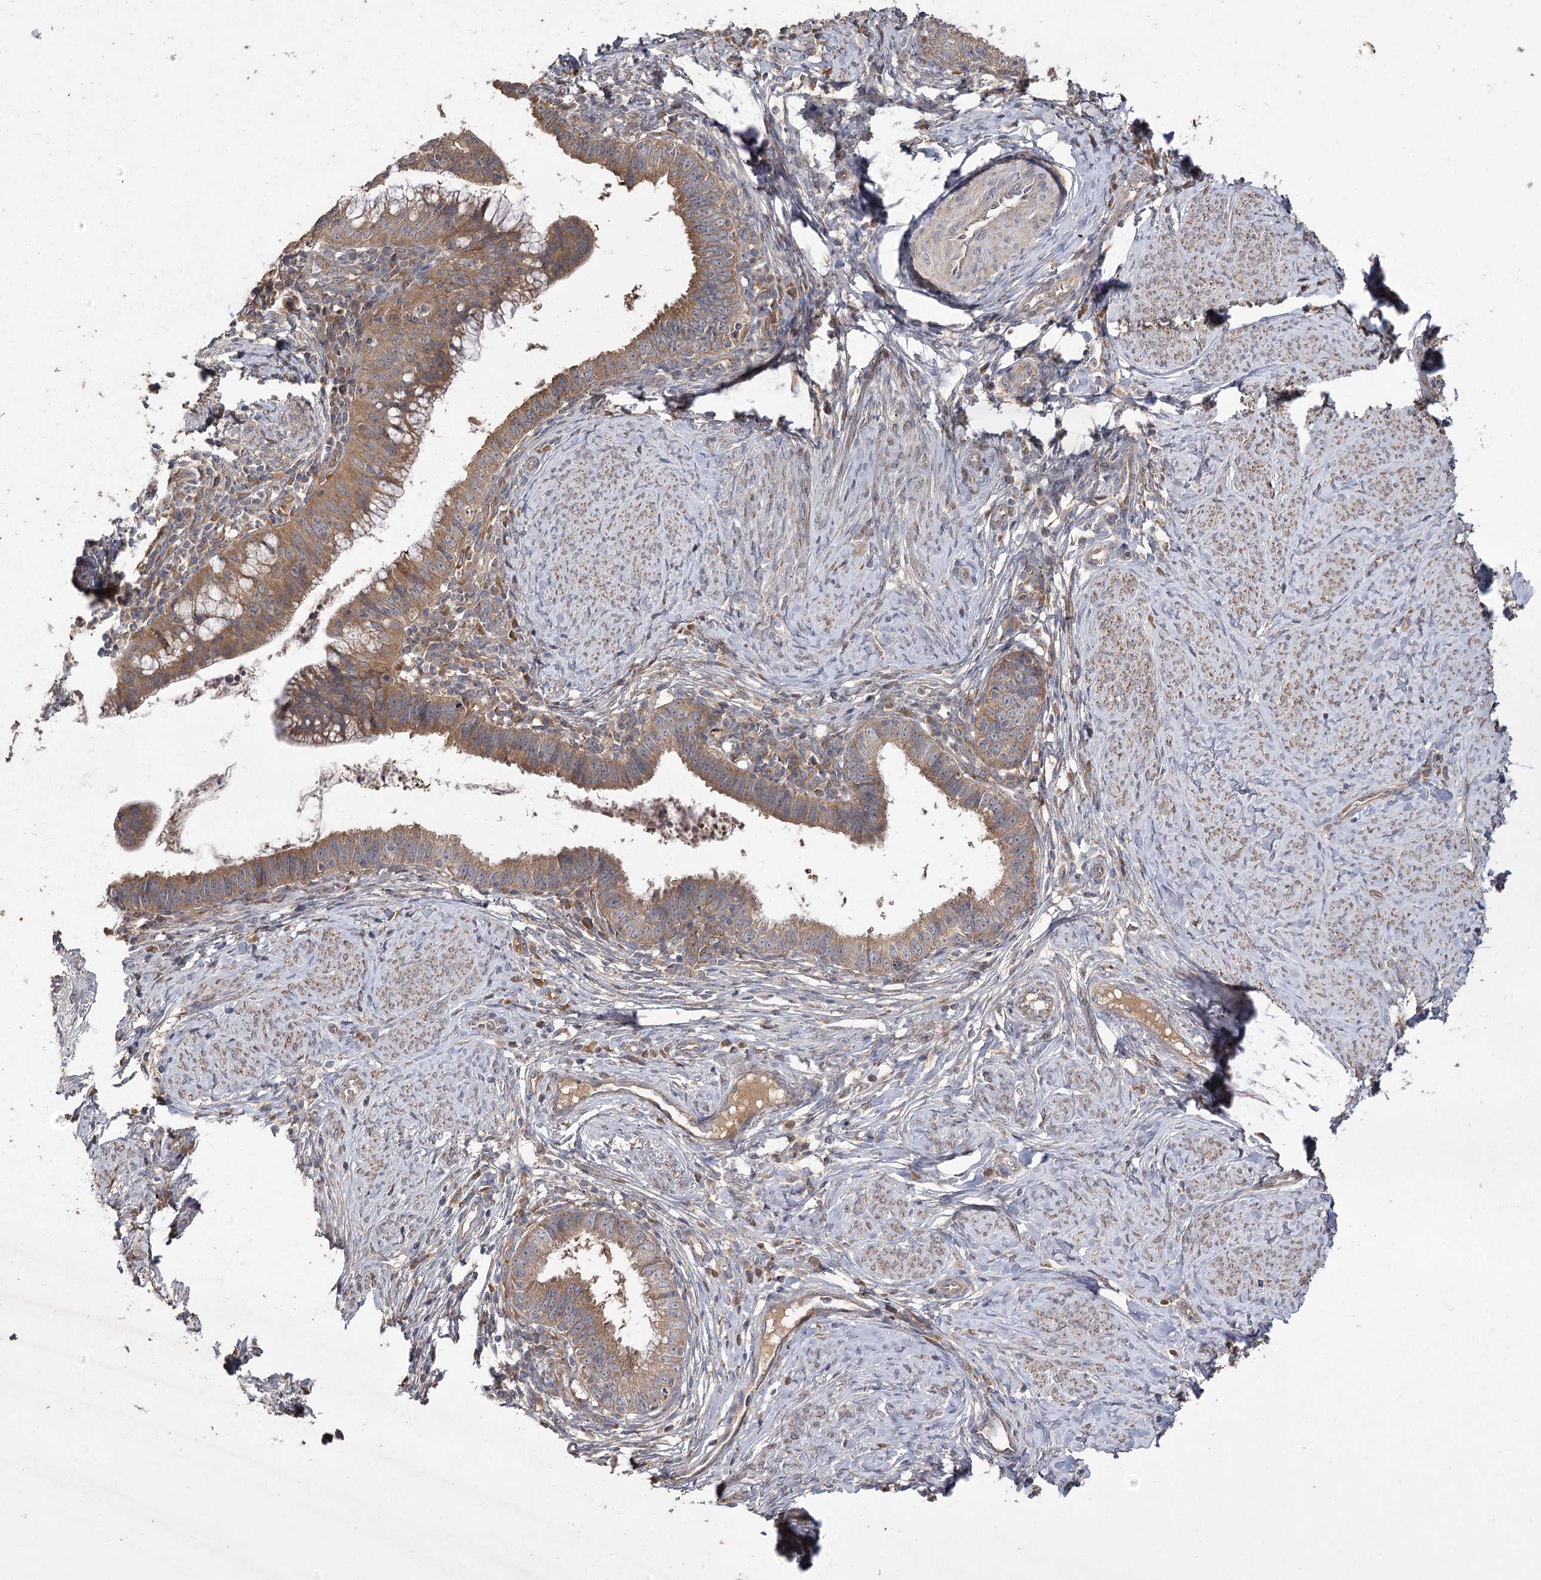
{"staining": {"intensity": "moderate", "quantity": ">75%", "location": "cytoplasmic/membranous"}, "tissue": "cervical cancer", "cell_type": "Tumor cells", "image_type": "cancer", "snomed": [{"axis": "morphology", "description": "Adenocarcinoma, NOS"}, {"axis": "topography", "description": "Cervix"}], "caption": "The immunohistochemical stain labels moderate cytoplasmic/membranous expression in tumor cells of cervical cancer (adenocarcinoma) tissue.", "gene": "RIN2", "patient": {"sex": "female", "age": 36}}